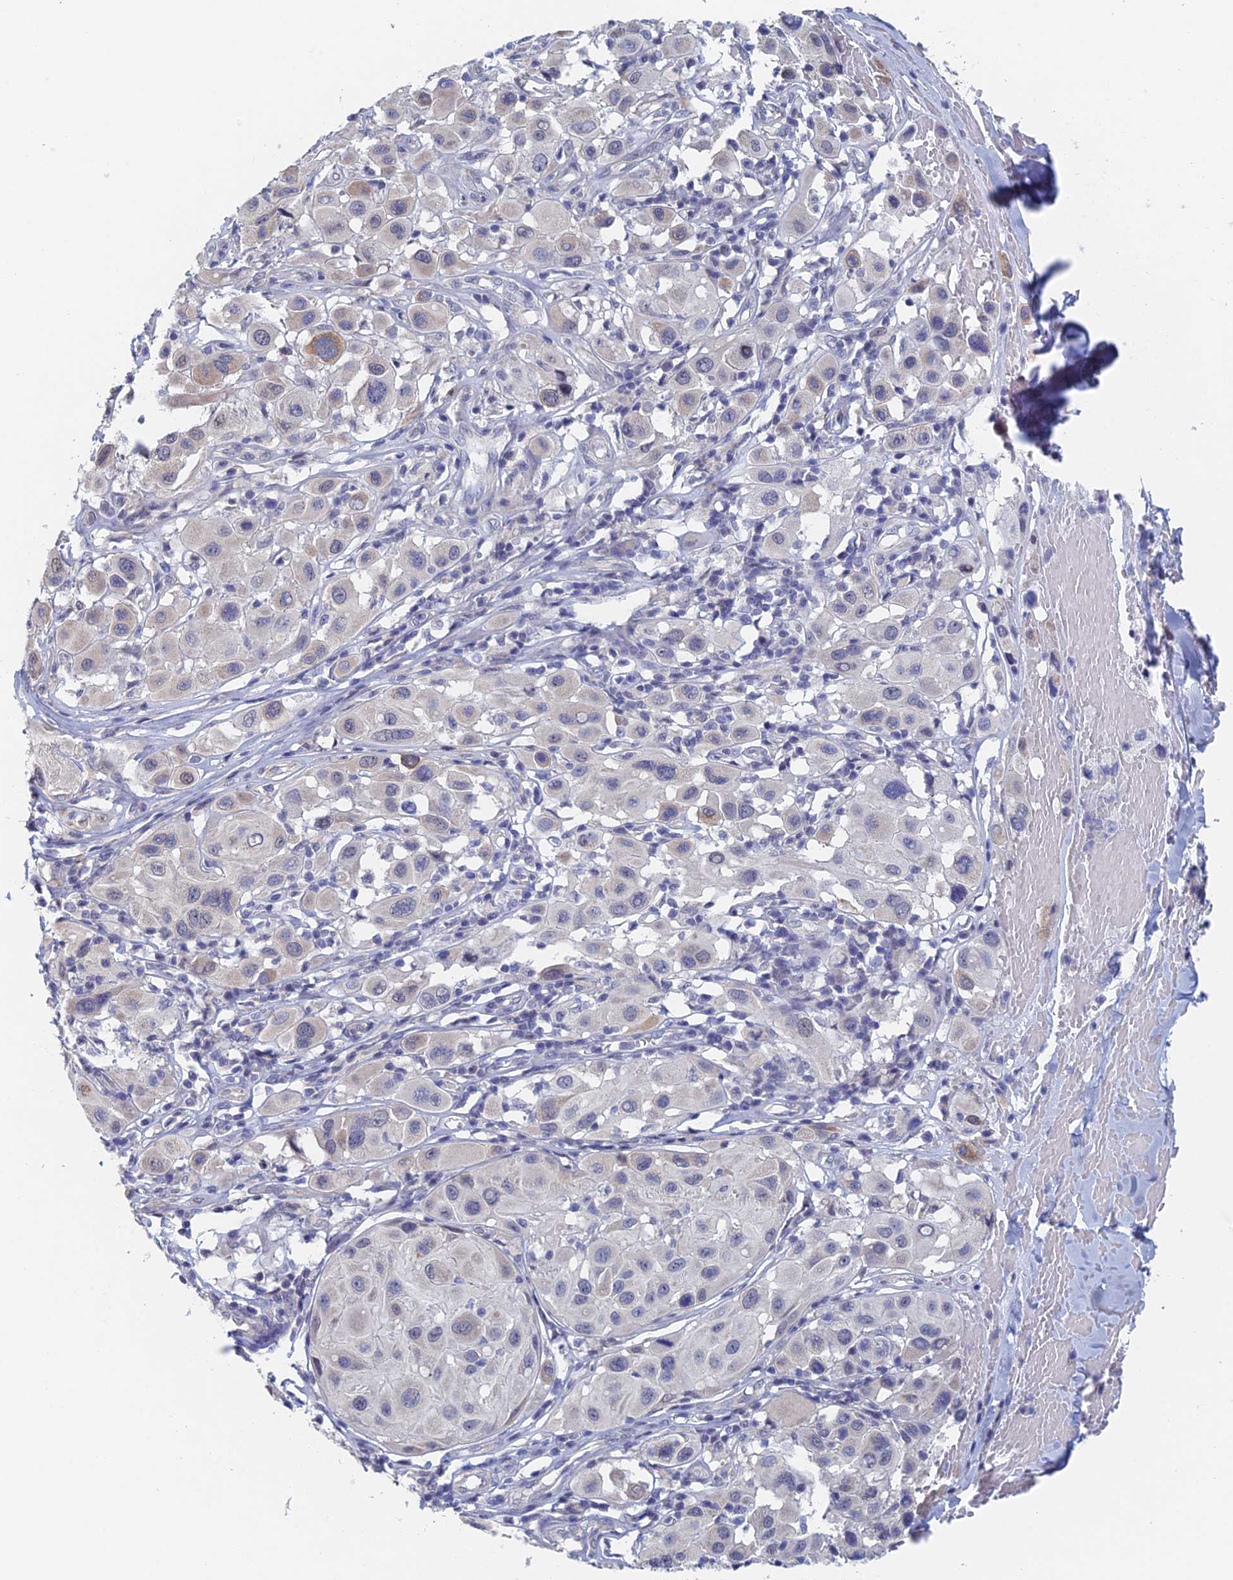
{"staining": {"intensity": "negative", "quantity": "none", "location": "none"}, "tissue": "melanoma", "cell_type": "Tumor cells", "image_type": "cancer", "snomed": [{"axis": "morphology", "description": "Malignant melanoma, Metastatic site"}, {"axis": "topography", "description": "Skin"}], "caption": "Melanoma was stained to show a protein in brown. There is no significant staining in tumor cells. (Brightfield microscopy of DAB (3,3'-diaminobenzidine) immunohistochemistry at high magnification).", "gene": "GMNC", "patient": {"sex": "male", "age": 41}}